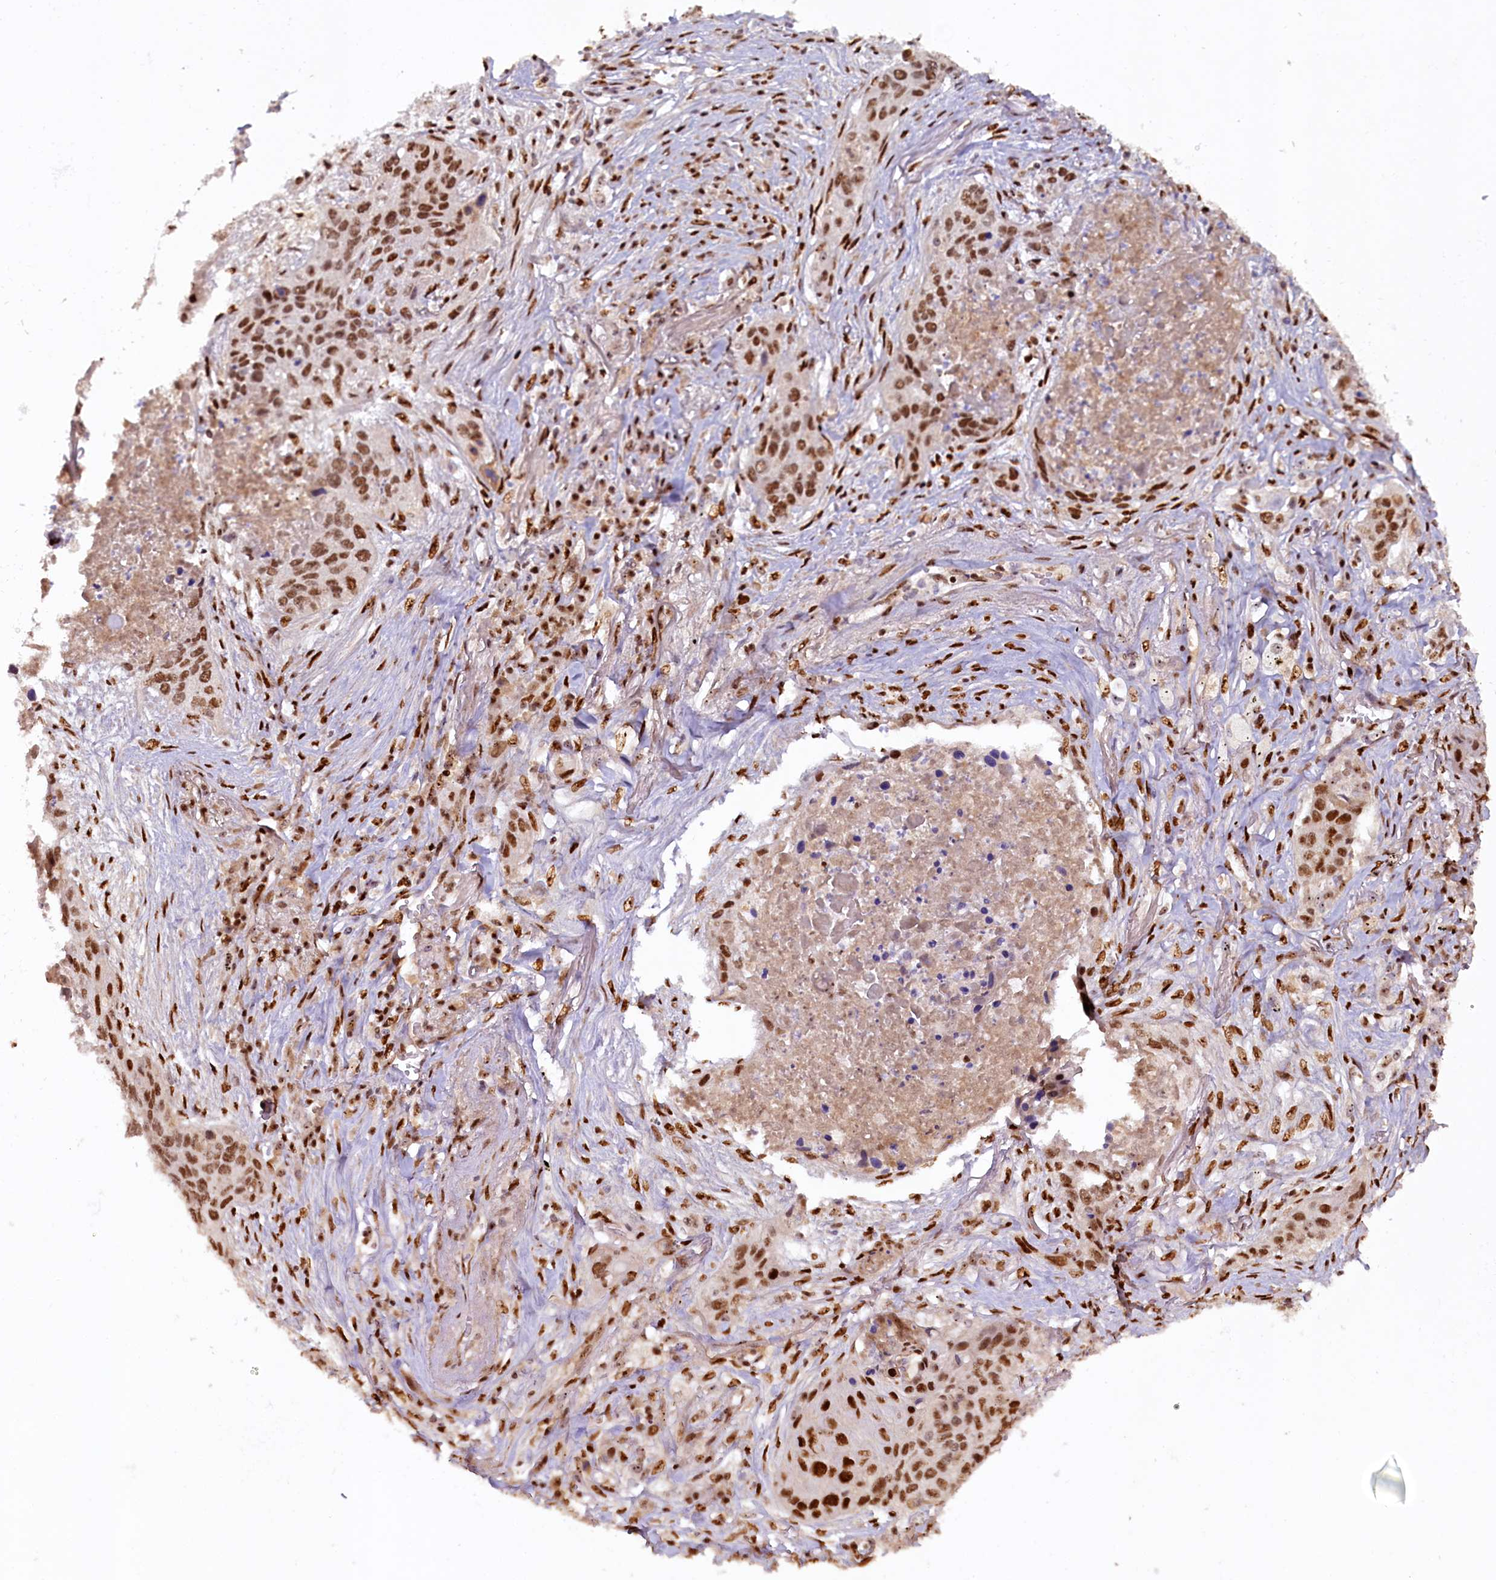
{"staining": {"intensity": "moderate", "quantity": ">75%", "location": "nuclear"}, "tissue": "lung cancer", "cell_type": "Tumor cells", "image_type": "cancer", "snomed": [{"axis": "morphology", "description": "Squamous cell carcinoma, NOS"}, {"axis": "topography", "description": "Lung"}], "caption": "Lung cancer was stained to show a protein in brown. There is medium levels of moderate nuclear staining in approximately >75% of tumor cells. (DAB IHC, brown staining for protein, blue staining for nuclei).", "gene": "TCOF1", "patient": {"sex": "female", "age": 63}}